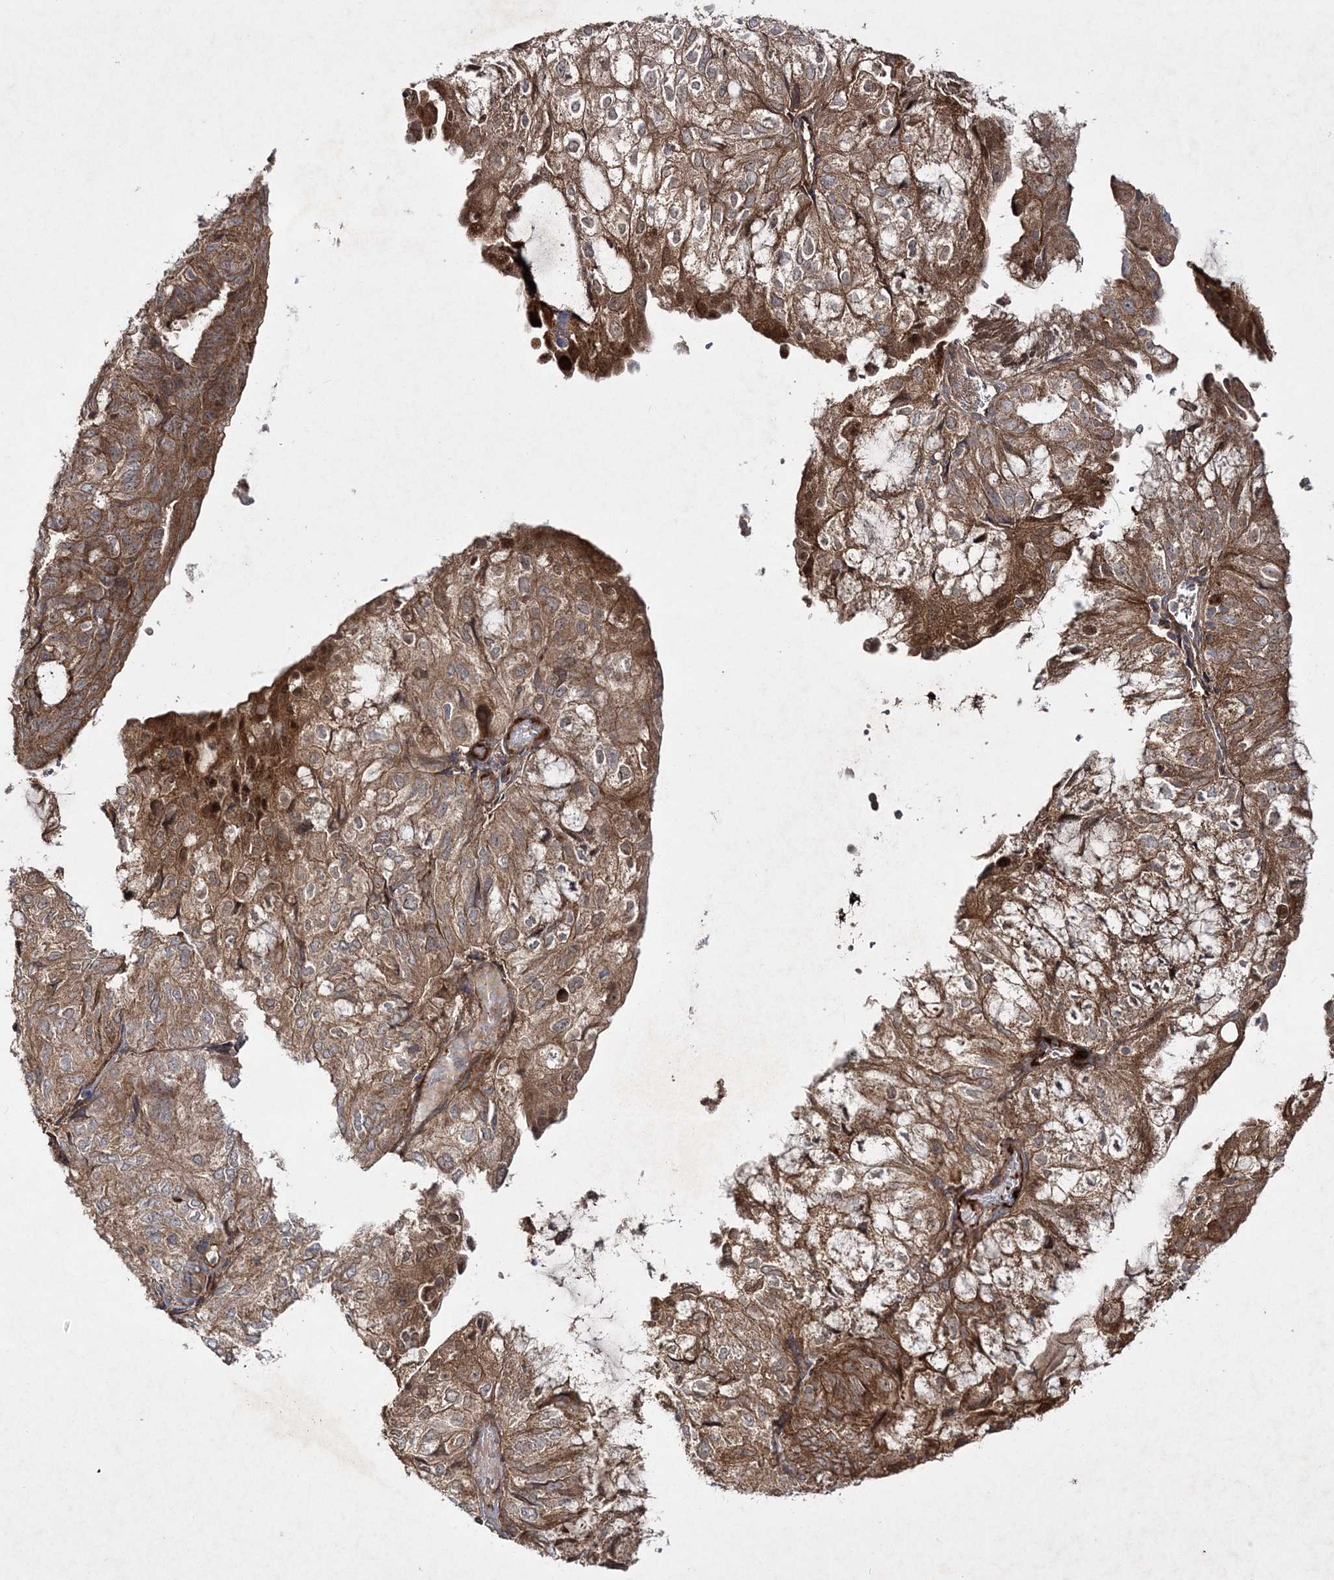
{"staining": {"intensity": "strong", "quantity": ">75%", "location": "cytoplasmic/membranous"}, "tissue": "endometrial cancer", "cell_type": "Tumor cells", "image_type": "cancer", "snomed": [{"axis": "morphology", "description": "Adenocarcinoma, NOS"}, {"axis": "topography", "description": "Endometrium"}], "caption": "Immunohistochemistry (DAB (3,3'-diaminobenzidine)) staining of adenocarcinoma (endometrial) reveals strong cytoplasmic/membranous protein staining in approximately >75% of tumor cells.", "gene": "MOCS2", "patient": {"sex": "female", "age": 81}}